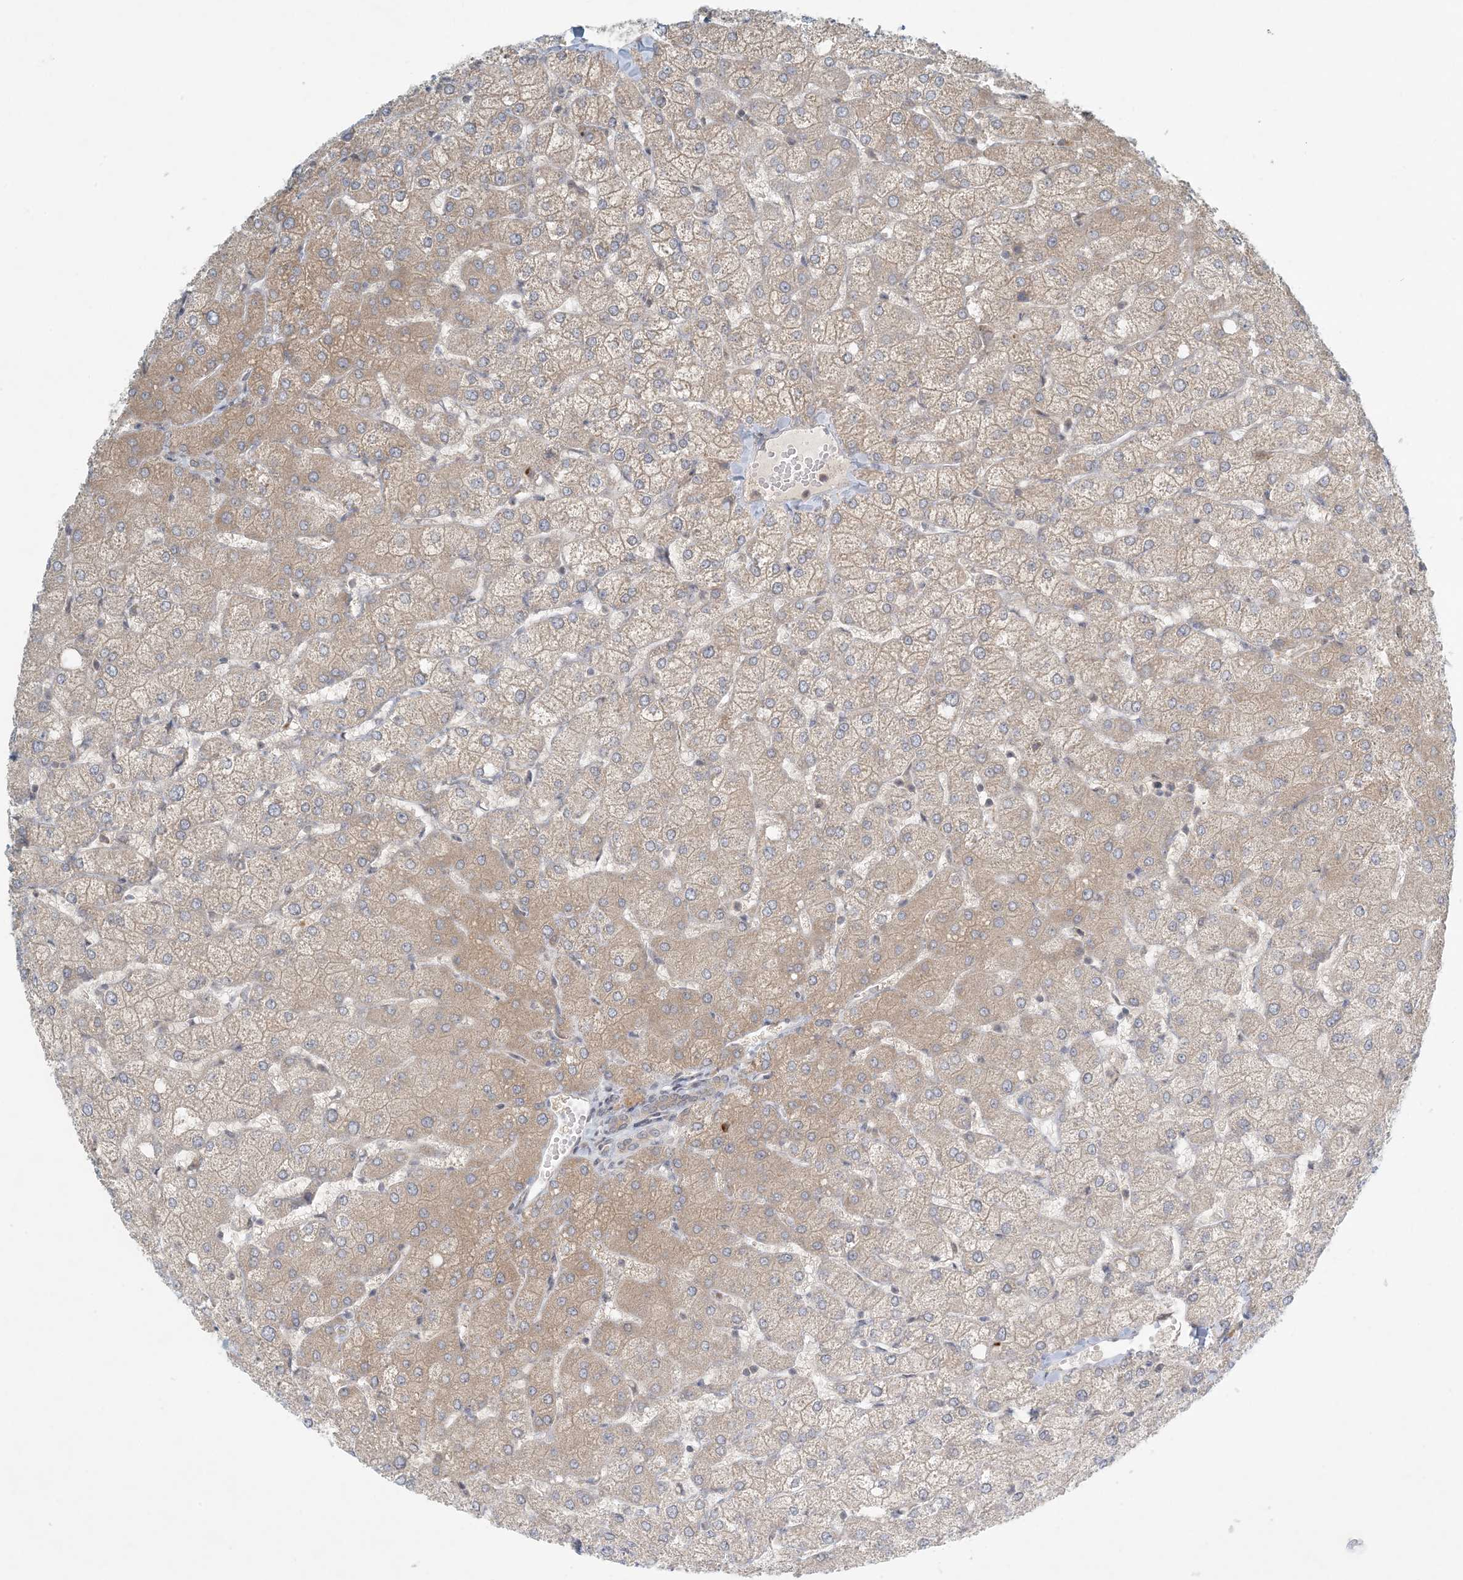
{"staining": {"intensity": "weak", "quantity": ">75%", "location": "cytoplasmic/membranous"}, "tissue": "liver", "cell_type": "Cholangiocytes", "image_type": "normal", "snomed": [{"axis": "morphology", "description": "Normal tissue, NOS"}, {"axis": "topography", "description": "Liver"}], "caption": "Protein staining shows weak cytoplasmic/membranous staining in about >75% of cholangiocytes in unremarkable liver.", "gene": "OBI1", "patient": {"sex": "female", "age": 54}}